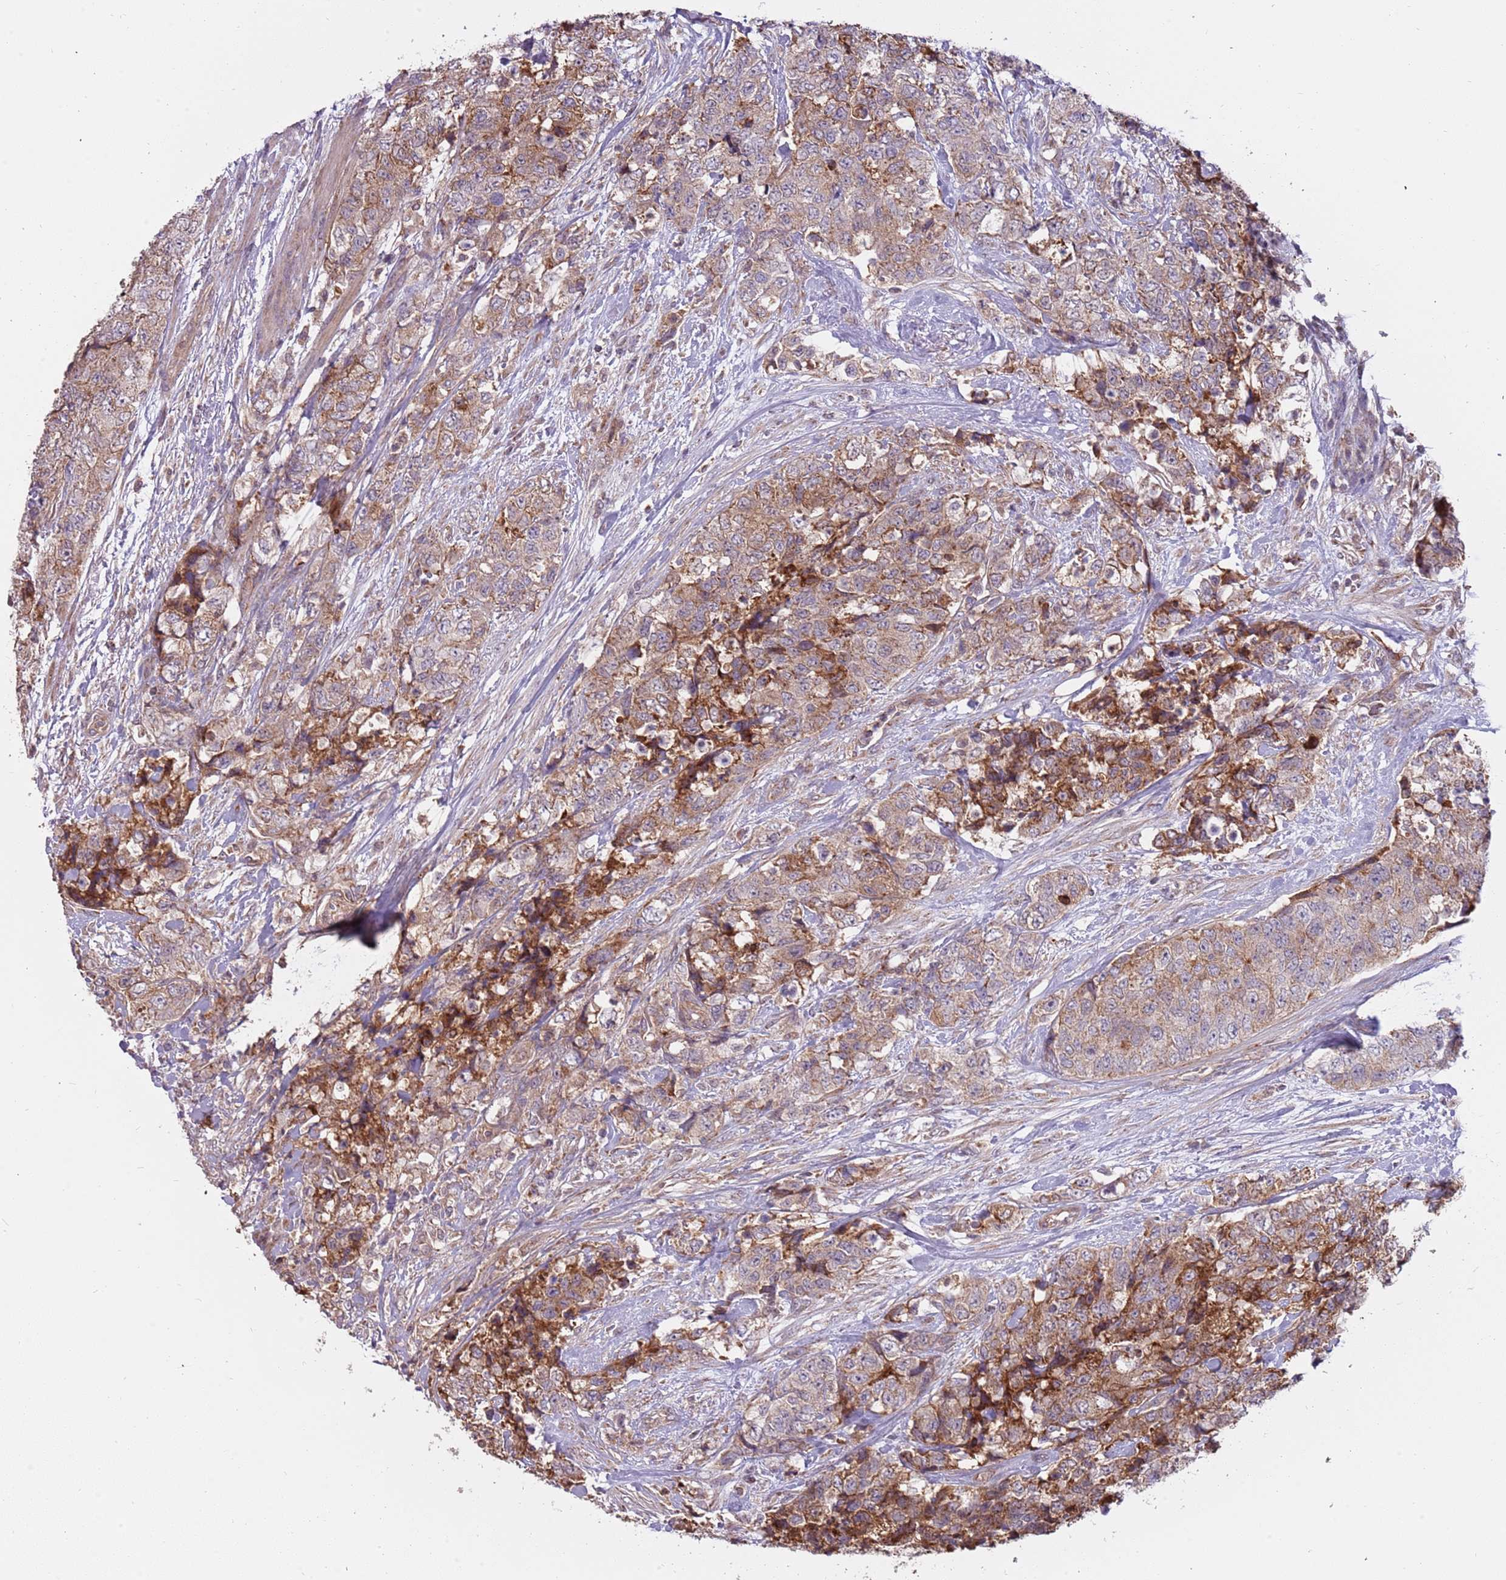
{"staining": {"intensity": "weak", "quantity": ">75%", "location": "cytoplasmic/membranous"}, "tissue": "urothelial cancer", "cell_type": "Tumor cells", "image_type": "cancer", "snomed": [{"axis": "morphology", "description": "Urothelial carcinoma, High grade"}, {"axis": "topography", "description": "Urinary bladder"}], "caption": "Protein staining by immunohistochemistry (IHC) shows weak cytoplasmic/membranous expression in approximately >75% of tumor cells in urothelial cancer.", "gene": "RNF181", "patient": {"sex": "female", "age": 78}}